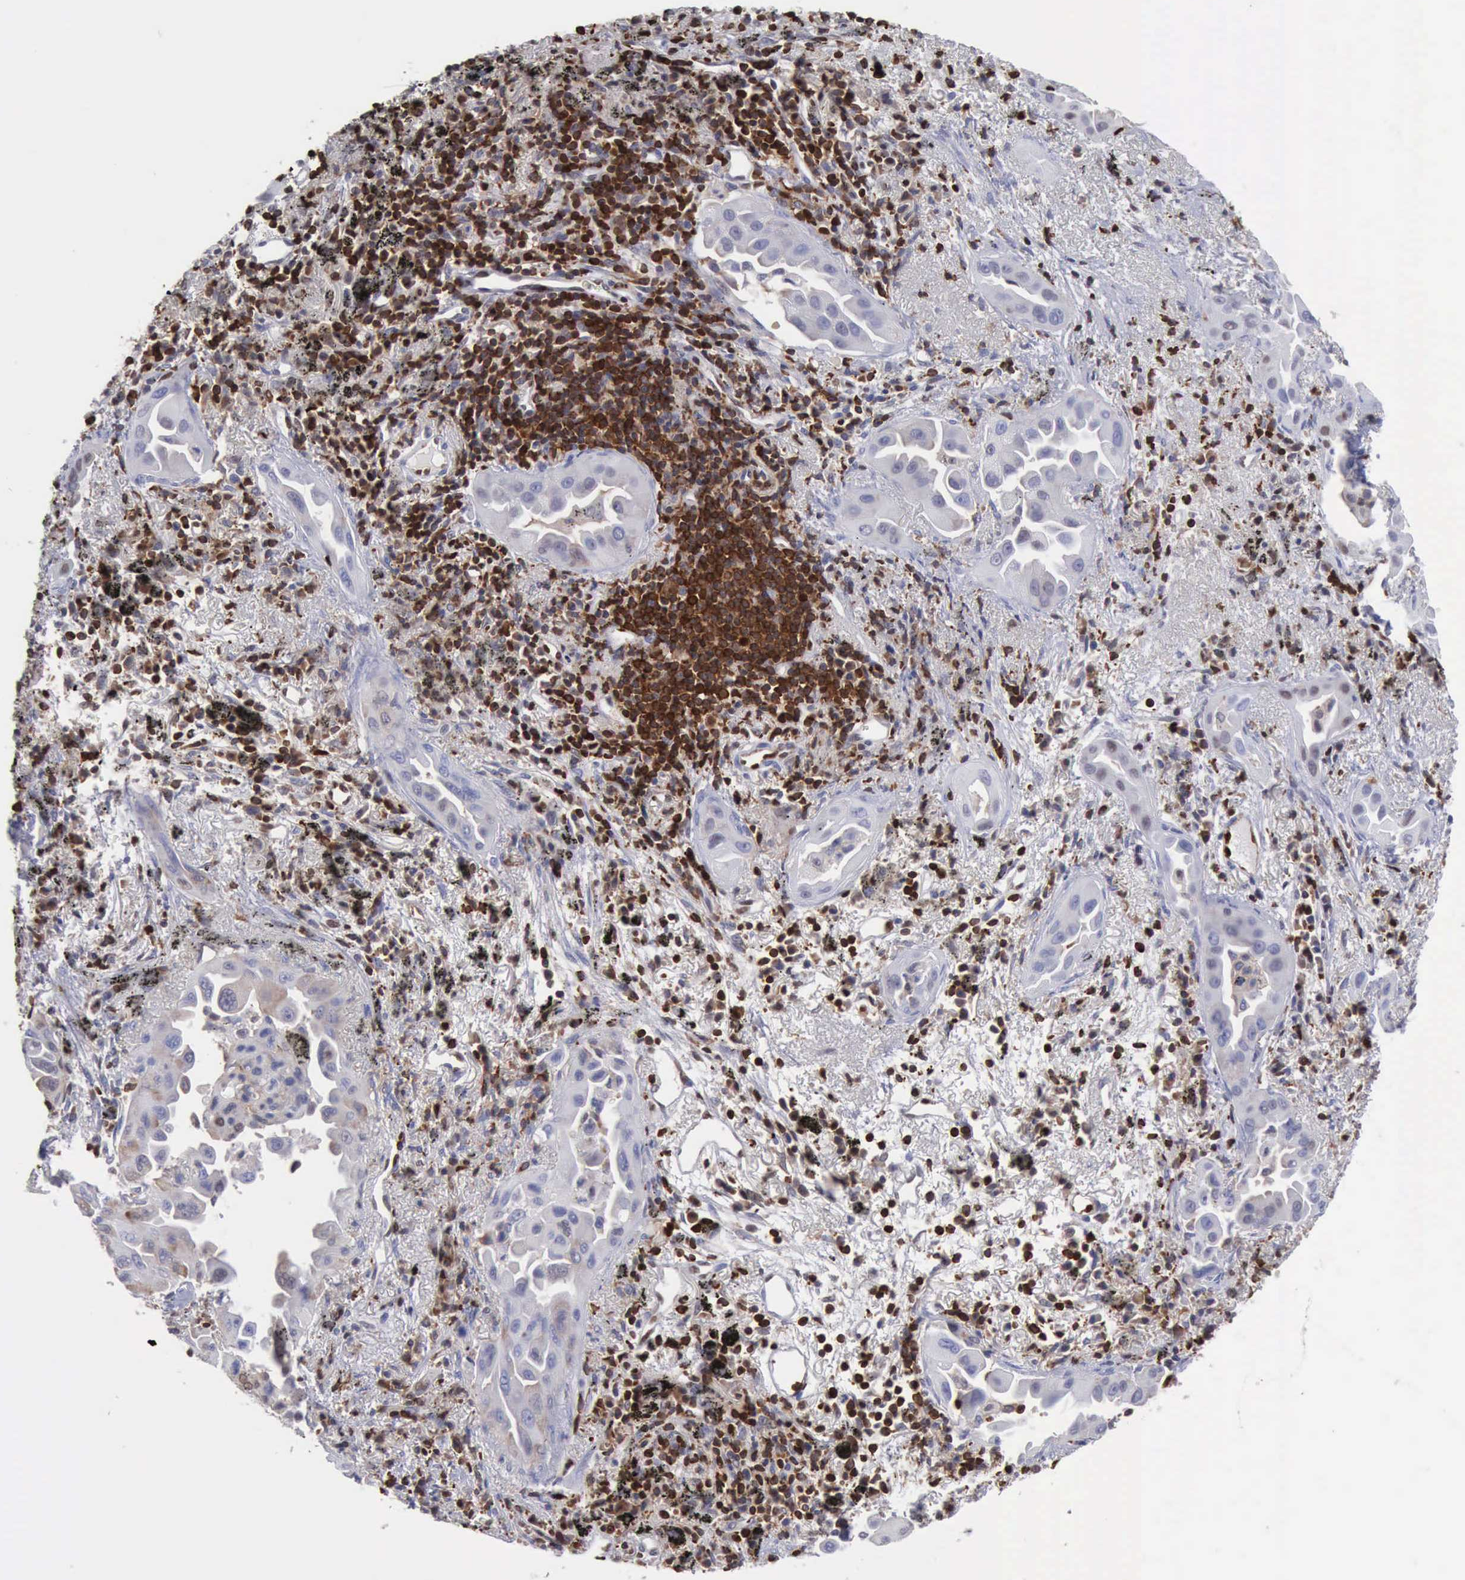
{"staining": {"intensity": "negative", "quantity": "none", "location": "none"}, "tissue": "lung cancer", "cell_type": "Tumor cells", "image_type": "cancer", "snomed": [{"axis": "morphology", "description": "Adenocarcinoma, NOS"}, {"axis": "topography", "description": "Lung"}], "caption": "The micrograph shows no significant expression in tumor cells of adenocarcinoma (lung). The staining was performed using DAB to visualize the protein expression in brown, while the nuclei were stained in blue with hematoxylin (Magnification: 20x).", "gene": "PDCD4", "patient": {"sex": "male", "age": 68}}